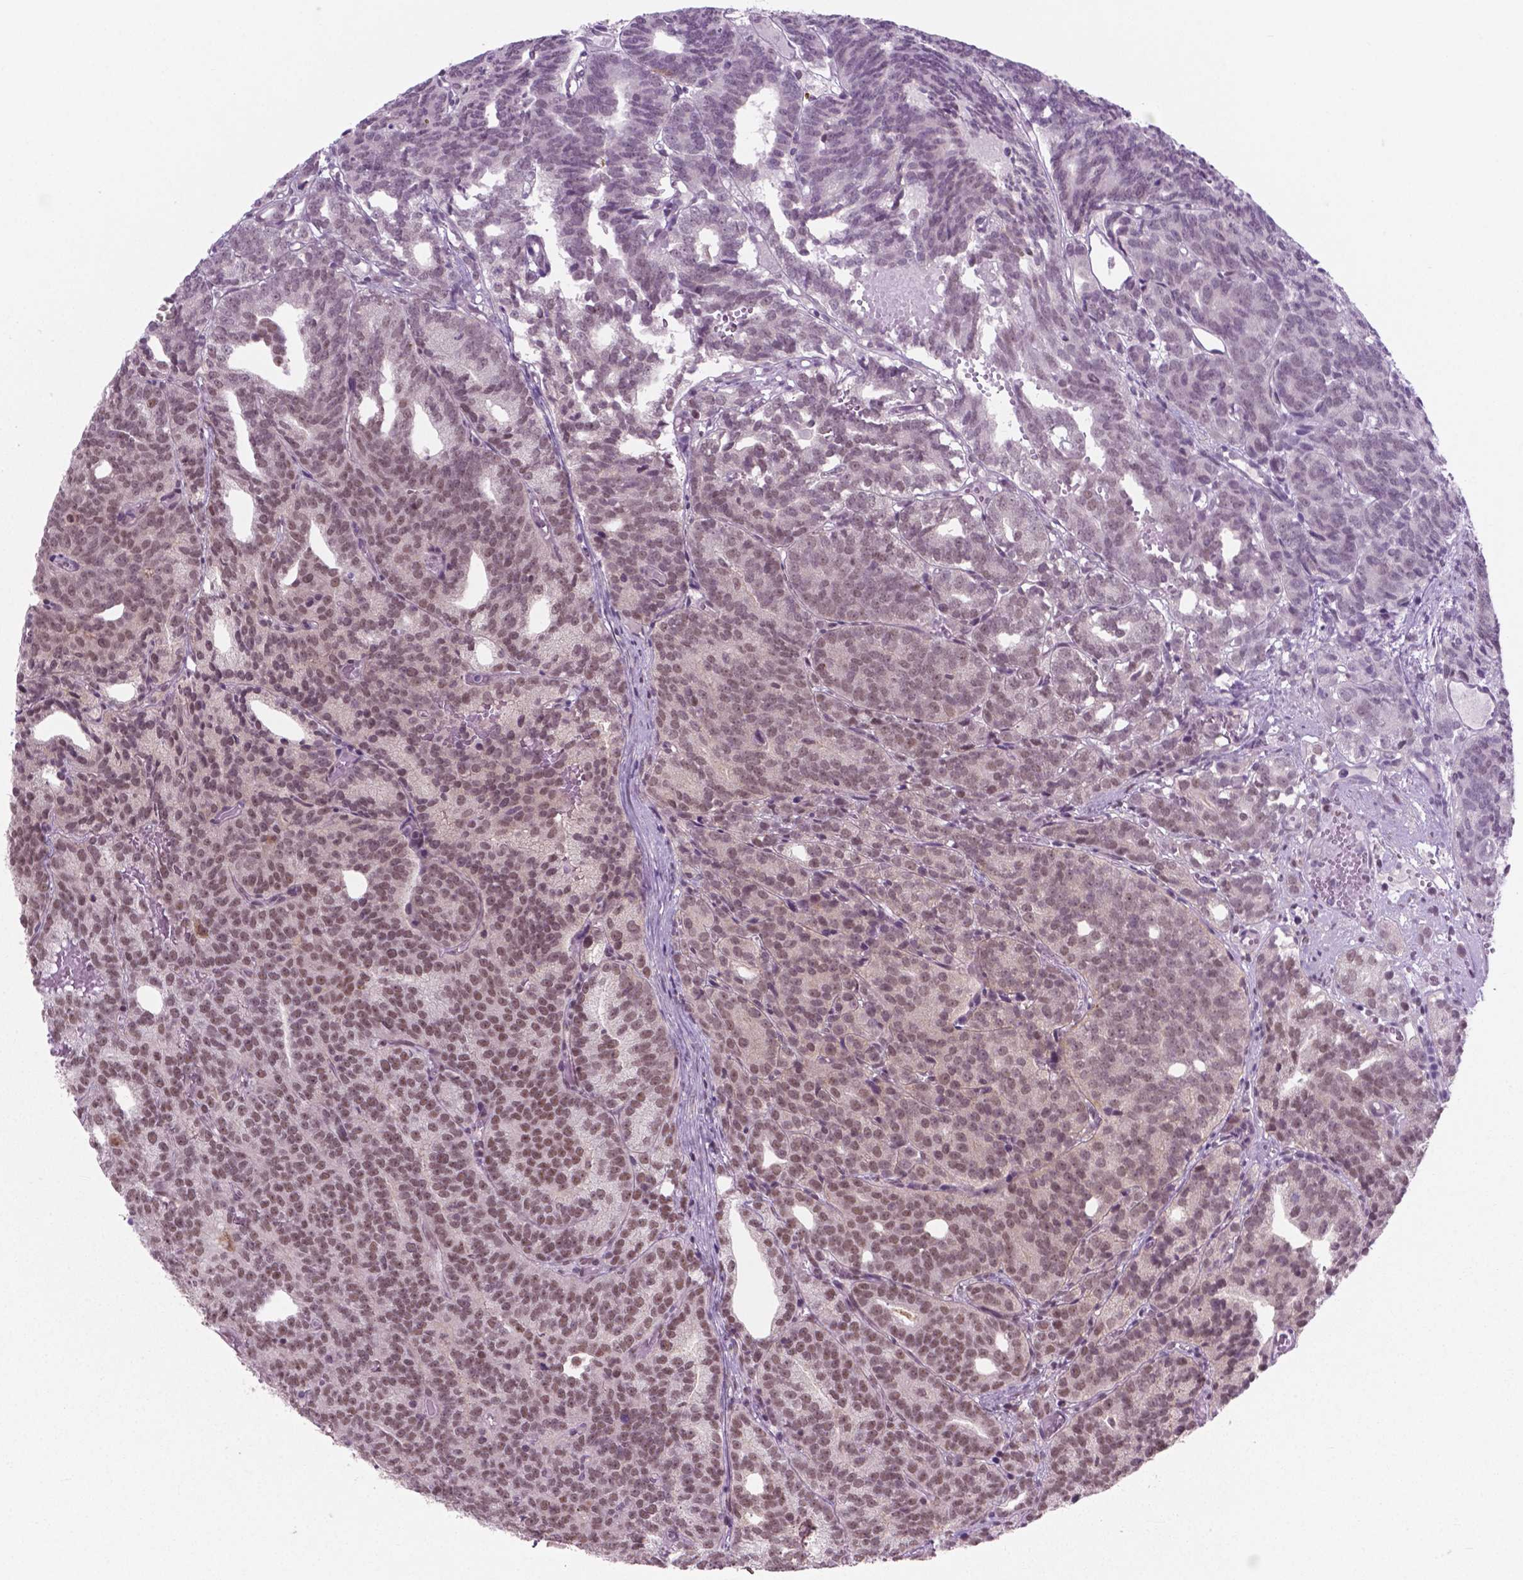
{"staining": {"intensity": "moderate", "quantity": ">75%", "location": "nuclear"}, "tissue": "prostate cancer", "cell_type": "Tumor cells", "image_type": "cancer", "snomed": [{"axis": "morphology", "description": "Adenocarcinoma, High grade"}, {"axis": "topography", "description": "Prostate"}], "caption": "This is an image of immunohistochemistry staining of prostate cancer (adenocarcinoma (high-grade)), which shows moderate staining in the nuclear of tumor cells.", "gene": "PHAX", "patient": {"sex": "male", "age": 53}}